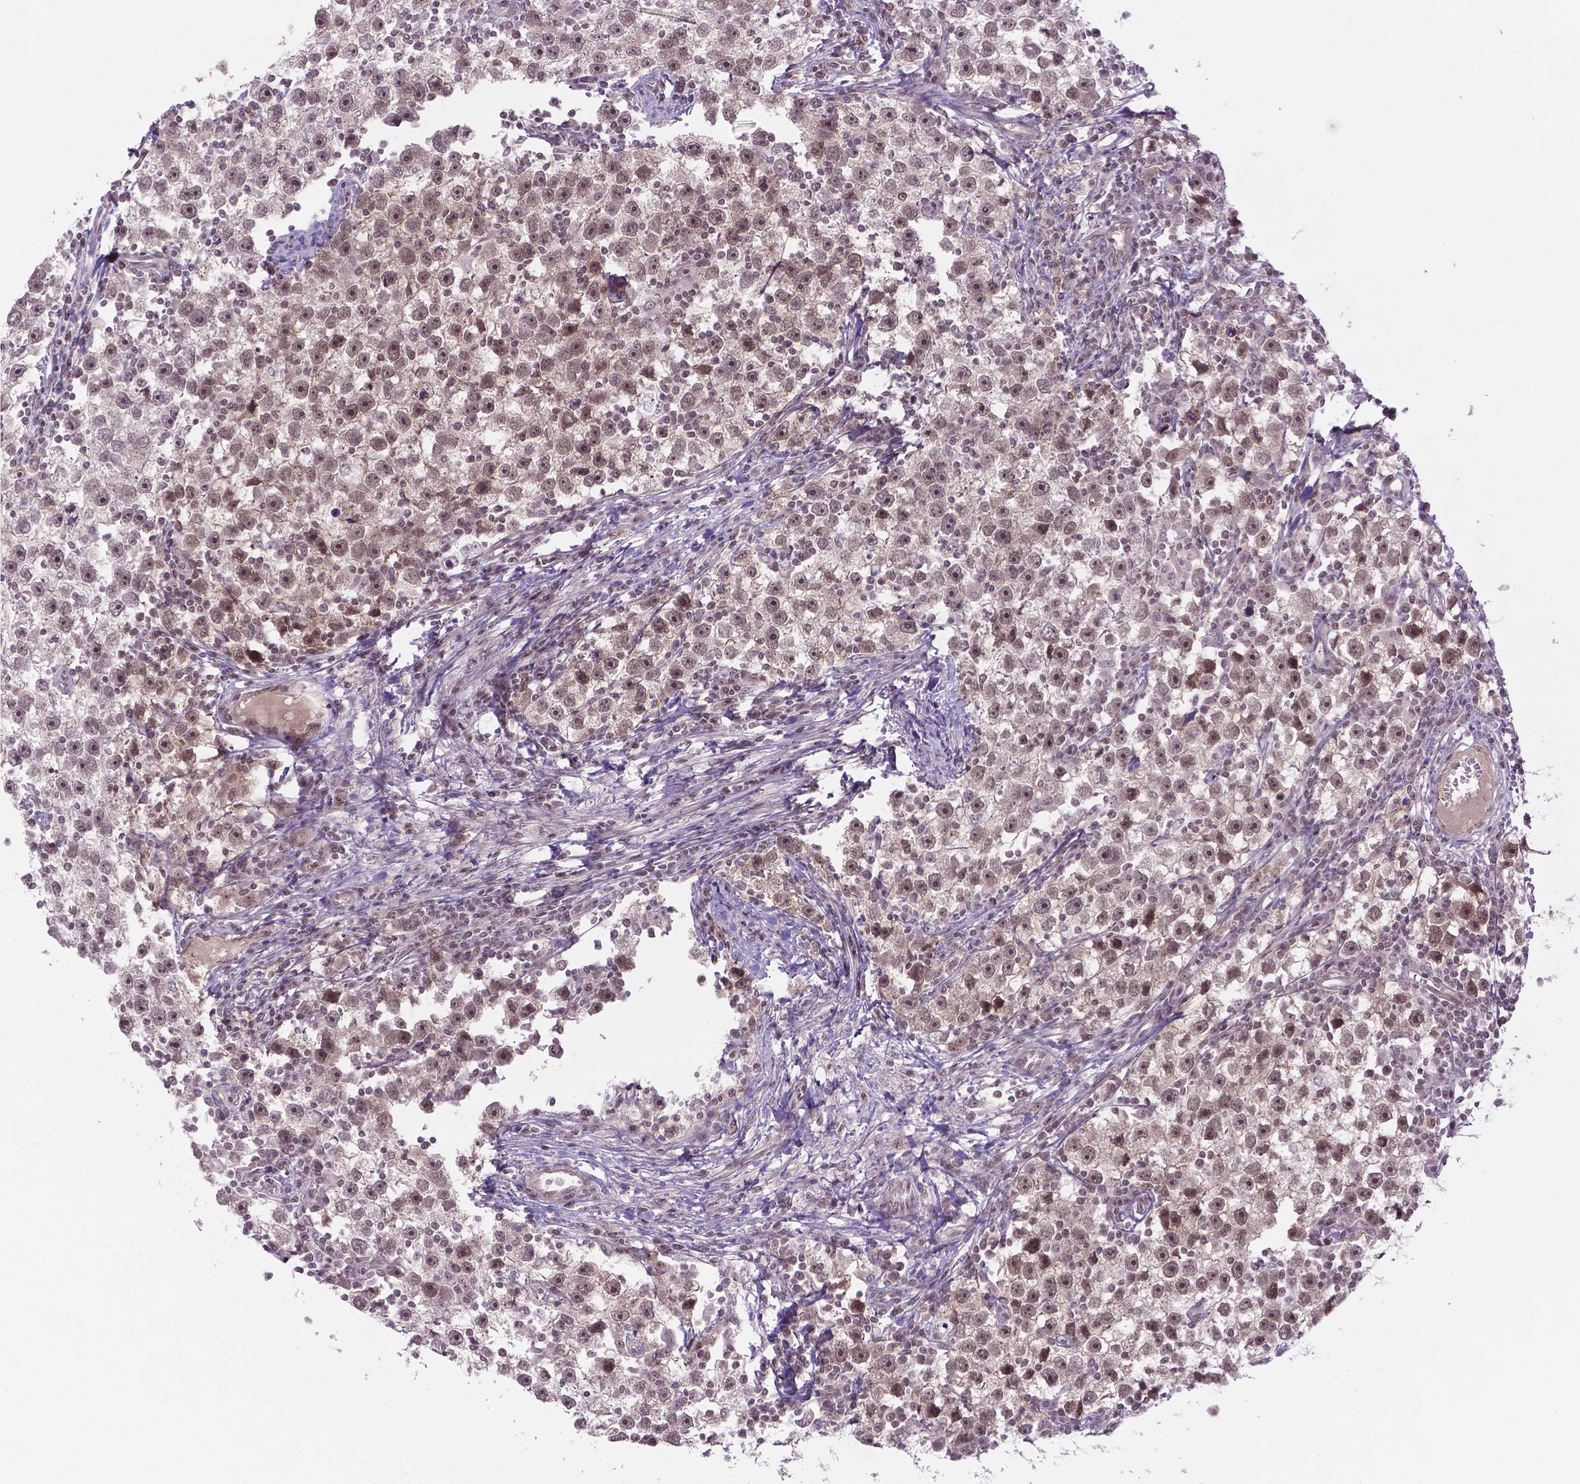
{"staining": {"intensity": "moderate", "quantity": ">75%", "location": "nuclear"}, "tissue": "testis cancer", "cell_type": "Tumor cells", "image_type": "cancer", "snomed": [{"axis": "morphology", "description": "Seminoma, NOS"}, {"axis": "topography", "description": "Testis"}], "caption": "DAB immunohistochemical staining of human testis cancer demonstrates moderate nuclear protein positivity in approximately >75% of tumor cells. Using DAB (3,3'-diaminobenzidine) (brown) and hematoxylin (blue) stains, captured at high magnification using brightfield microscopy.", "gene": "ANKRD54", "patient": {"sex": "male", "age": 30}}